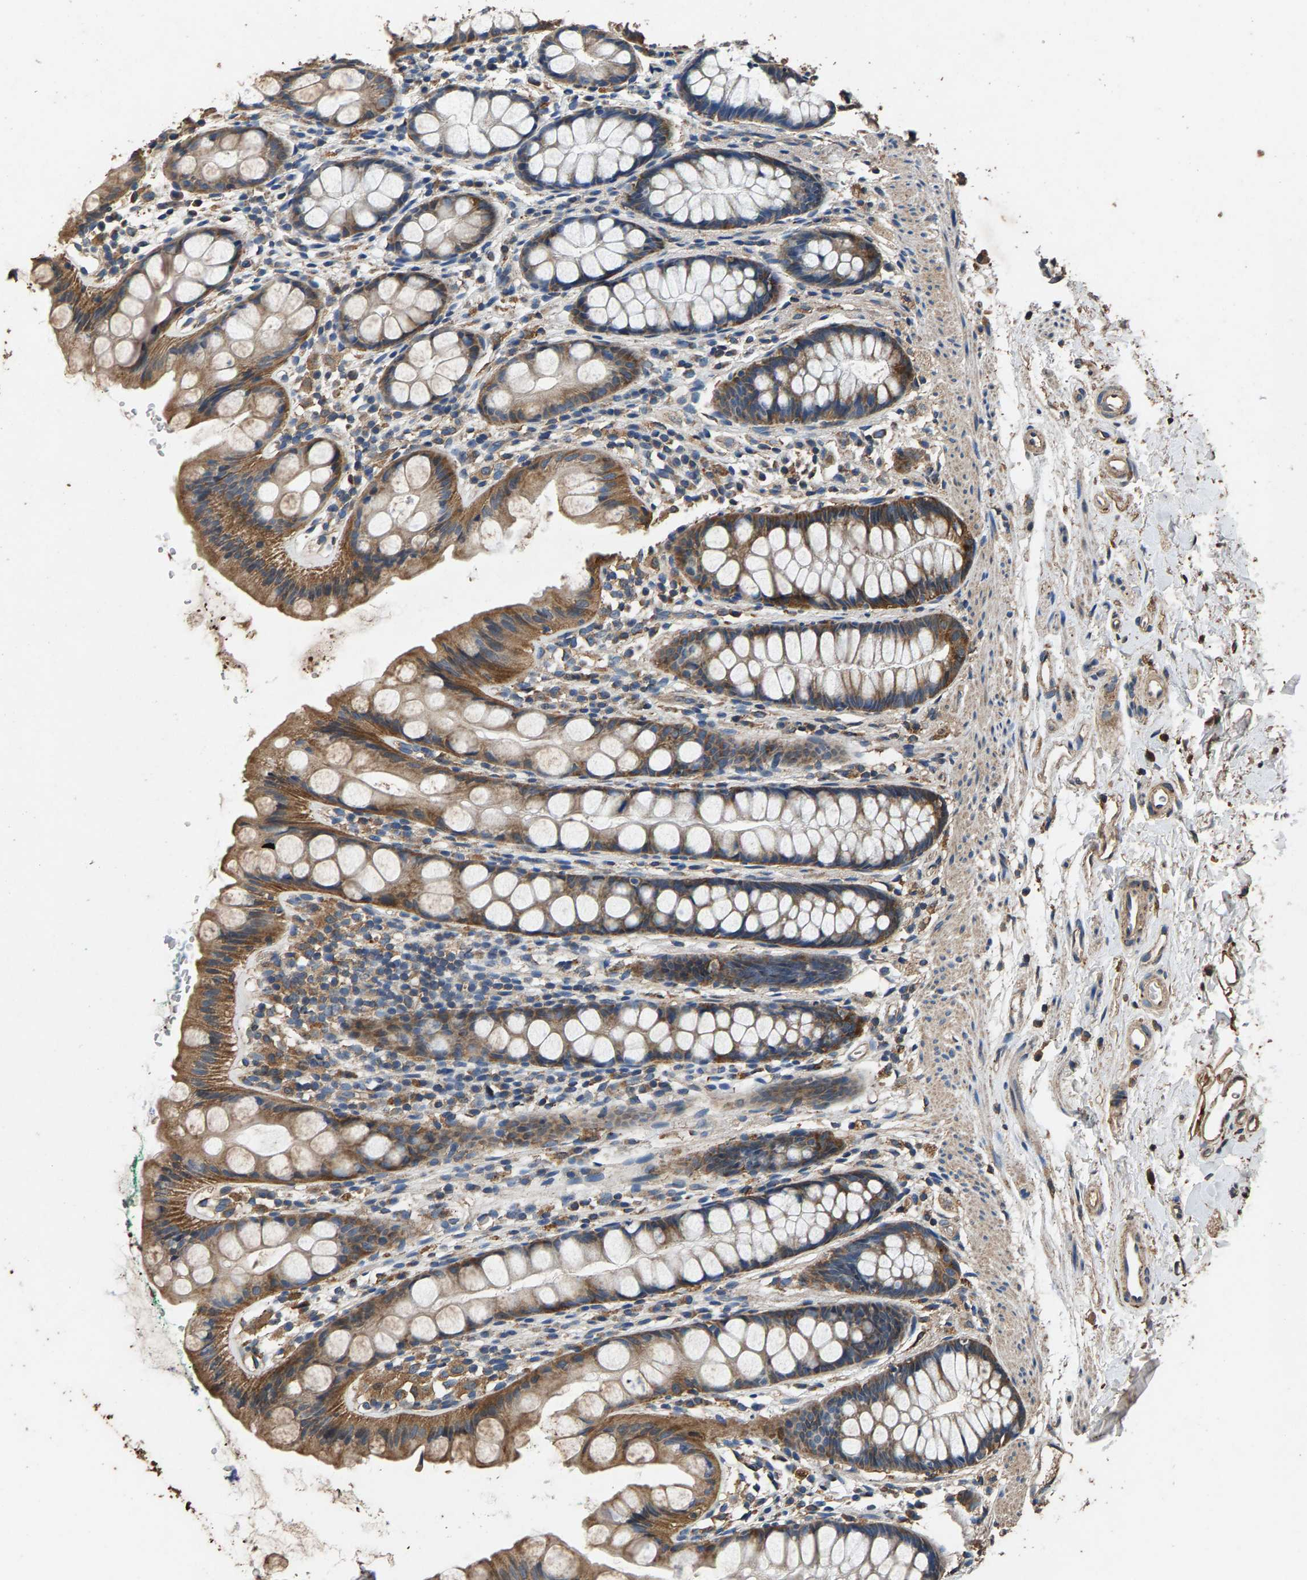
{"staining": {"intensity": "moderate", "quantity": ">75%", "location": "cytoplasmic/membranous"}, "tissue": "rectum", "cell_type": "Glandular cells", "image_type": "normal", "snomed": [{"axis": "morphology", "description": "Normal tissue, NOS"}, {"axis": "topography", "description": "Rectum"}], "caption": "About >75% of glandular cells in unremarkable rectum reveal moderate cytoplasmic/membranous protein staining as visualized by brown immunohistochemical staining.", "gene": "MRPL27", "patient": {"sex": "female", "age": 65}}